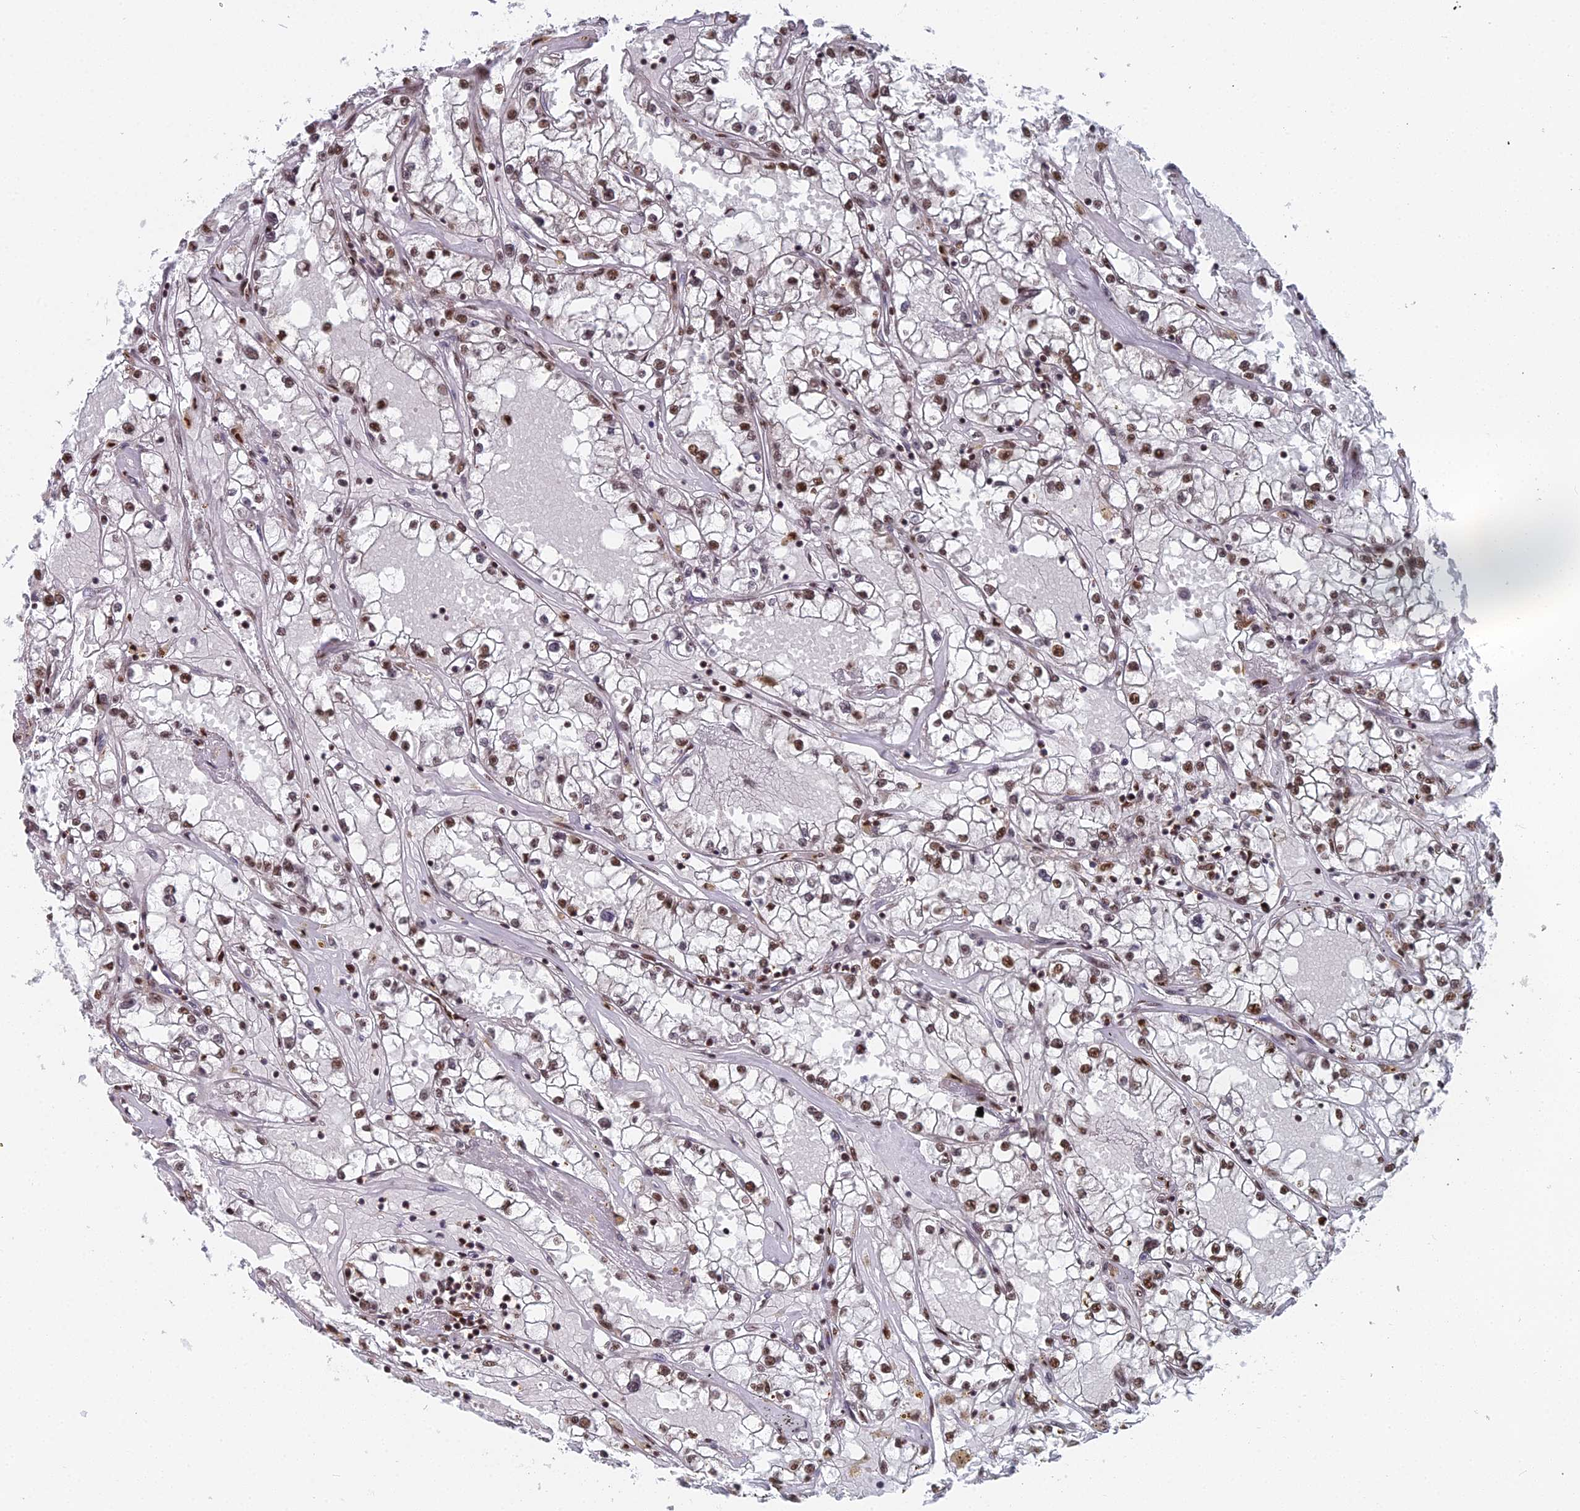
{"staining": {"intensity": "moderate", "quantity": ">75%", "location": "nuclear"}, "tissue": "renal cancer", "cell_type": "Tumor cells", "image_type": "cancer", "snomed": [{"axis": "morphology", "description": "Adenocarcinoma, NOS"}, {"axis": "topography", "description": "Kidney"}], "caption": "High-power microscopy captured an immunohistochemistry image of renal adenocarcinoma, revealing moderate nuclear staining in approximately >75% of tumor cells.", "gene": "SF3B3", "patient": {"sex": "male", "age": 56}}